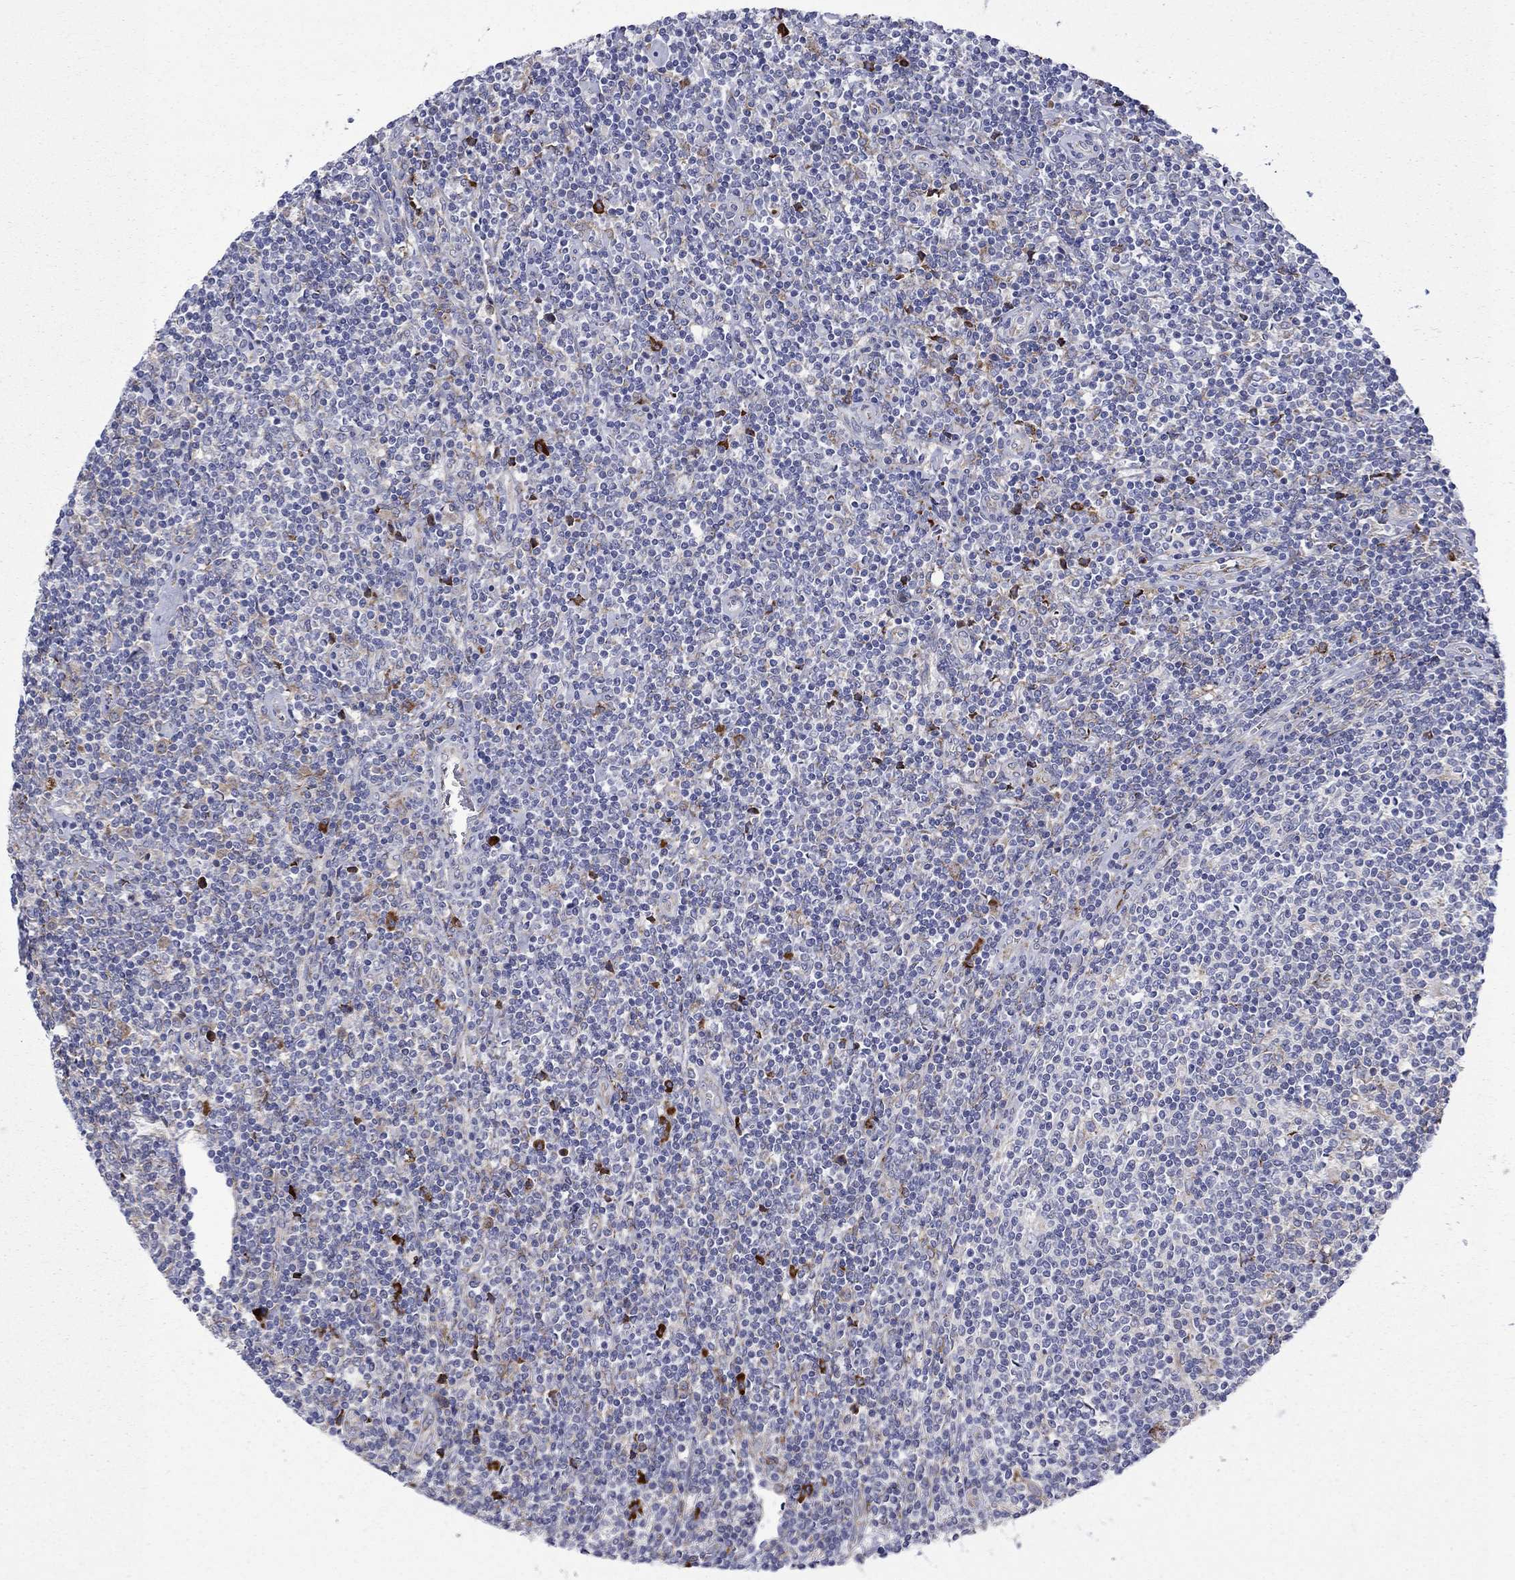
{"staining": {"intensity": "negative", "quantity": "none", "location": "none"}, "tissue": "lymphoma", "cell_type": "Tumor cells", "image_type": "cancer", "snomed": [{"axis": "morphology", "description": "Hodgkin's disease, NOS"}, {"axis": "topography", "description": "Lymph node"}], "caption": "This is an immunohistochemistry (IHC) histopathology image of lymphoma. There is no positivity in tumor cells.", "gene": "ASNS", "patient": {"sex": "male", "age": 40}}